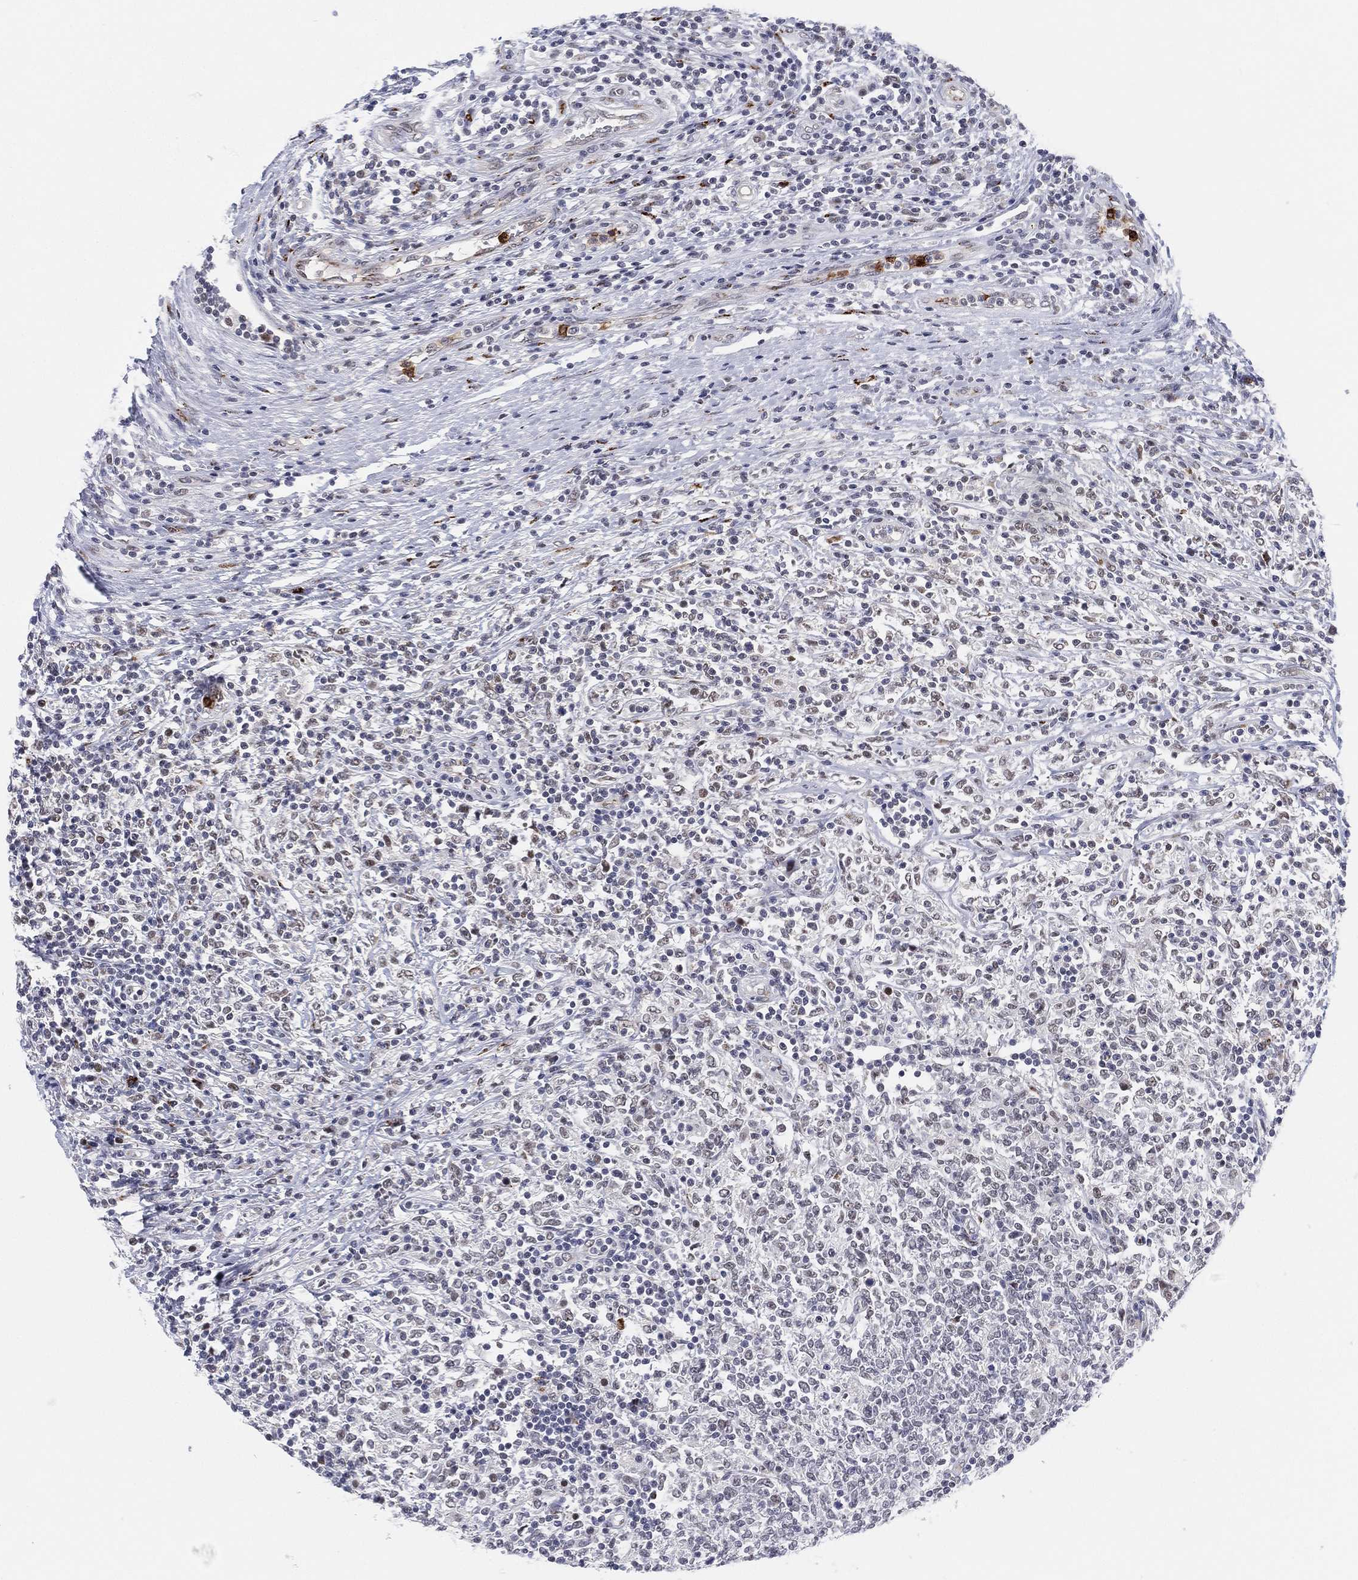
{"staining": {"intensity": "negative", "quantity": "none", "location": "none"}, "tissue": "lymphoma", "cell_type": "Tumor cells", "image_type": "cancer", "snomed": [{"axis": "morphology", "description": "Malignant lymphoma, non-Hodgkin's type, High grade"}, {"axis": "topography", "description": "Lymph node"}], "caption": "Photomicrograph shows no significant protein staining in tumor cells of lymphoma.", "gene": "CD177", "patient": {"sex": "female", "age": 84}}